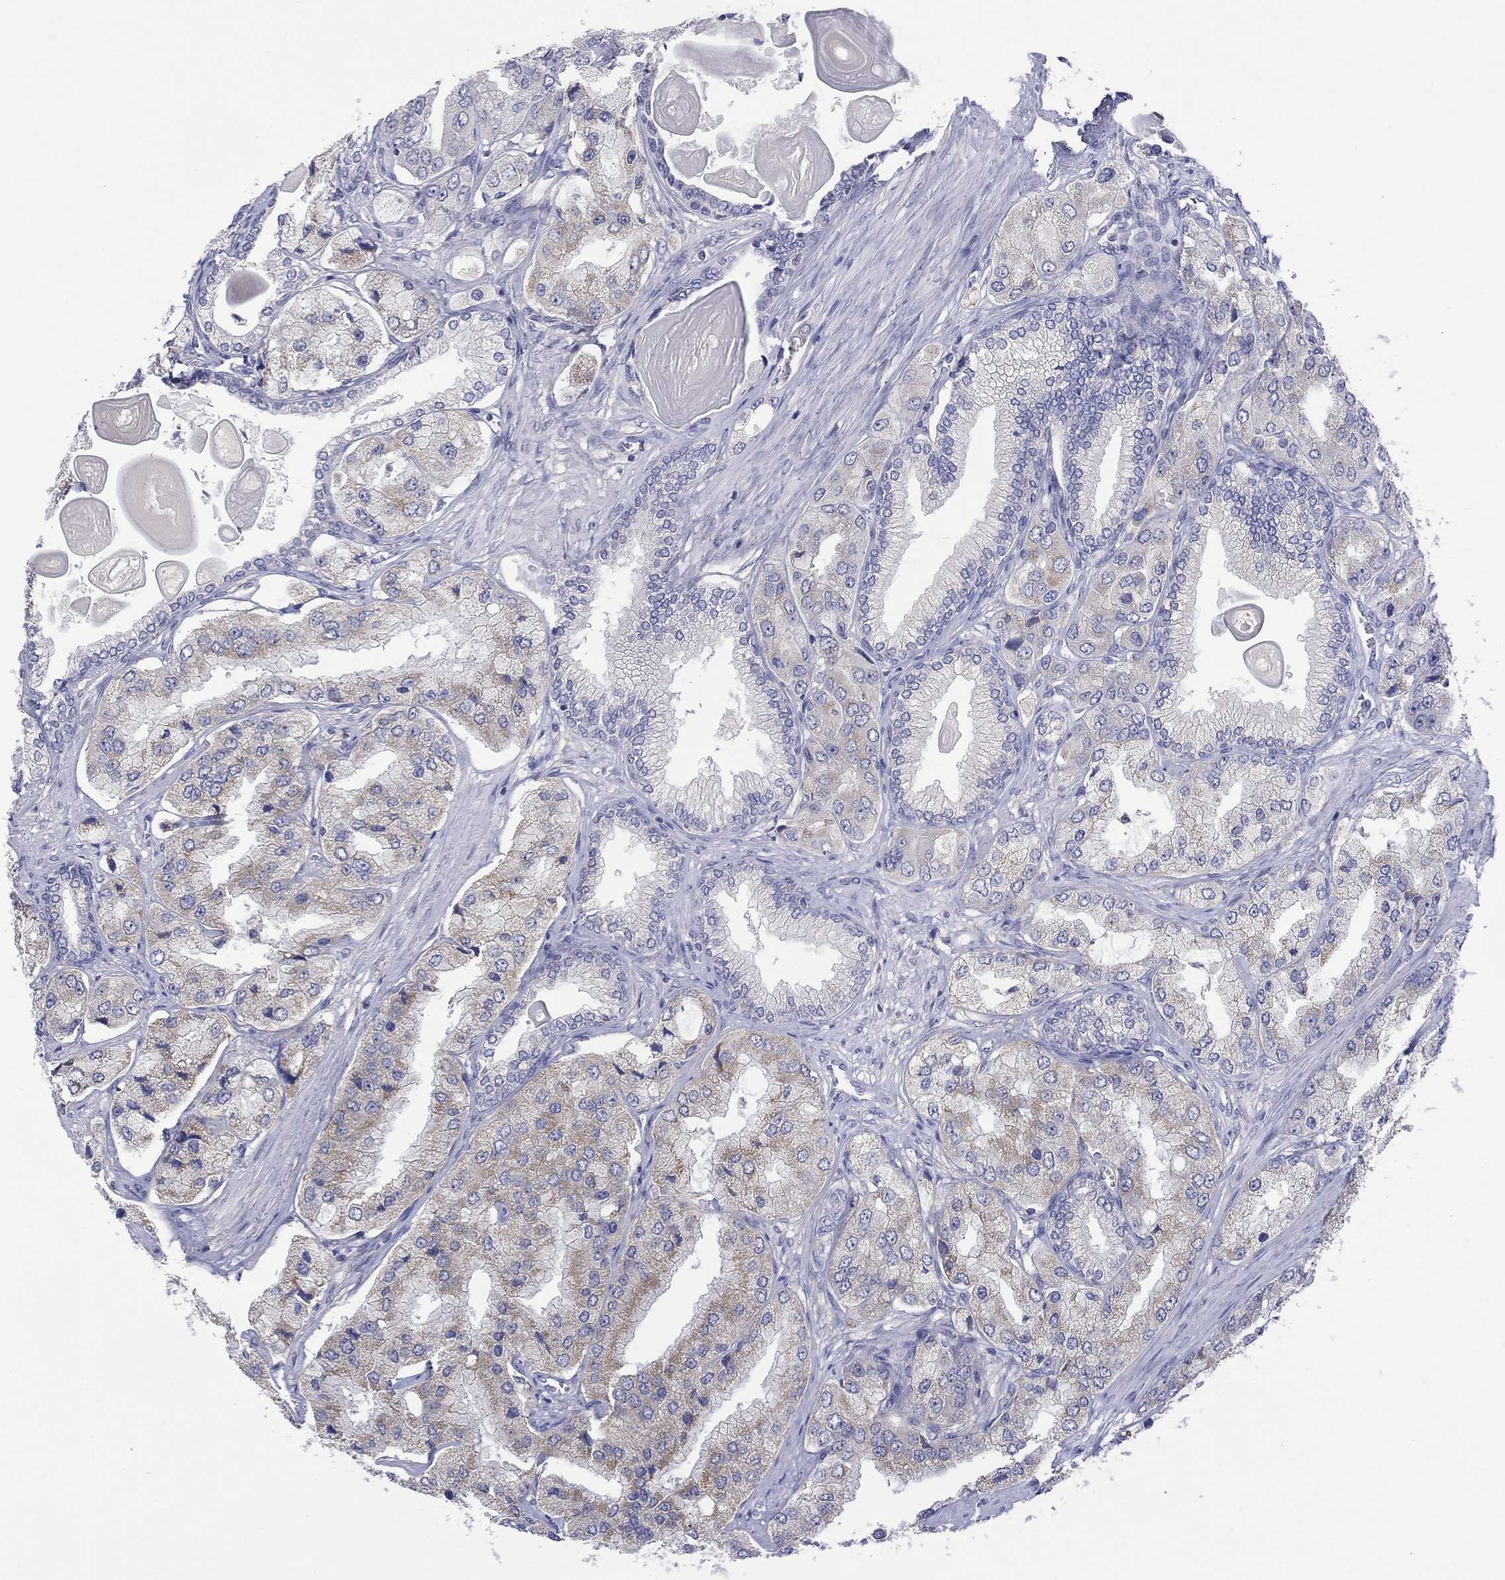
{"staining": {"intensity": "negative", "quantity": "none", "location": "none"}, "tissue": "prostate cancer", "cell_type": "Tumor cells", "image_type": "cancer", "snomed": [{"axis": "morphology", "description": "Adenocarcinoma, Low grade"}, {"axis": "topography", "description": "Prostate"}], "caption": "A micrograph of prostate cancer (low-grade adenocarcinoma) stained for a protein displays no brown staining in tumor cells.", "gene": "CYP2B6", "patient": {"sex": "male", "age": 69}}